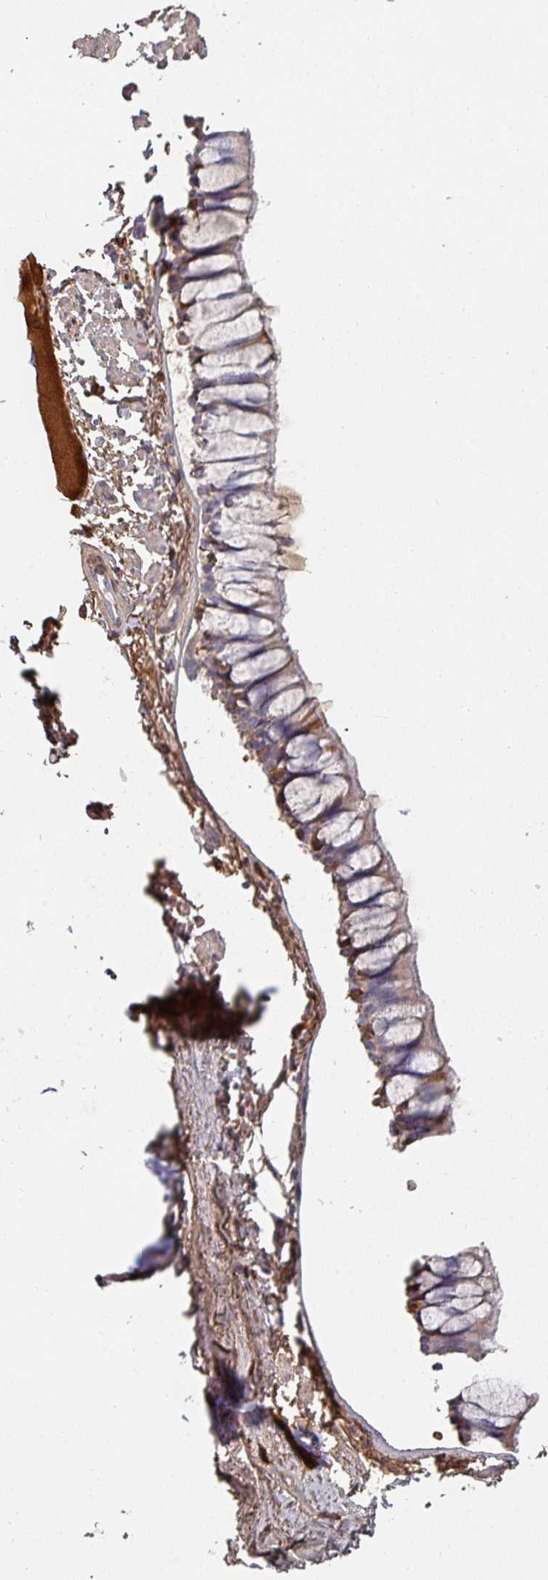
{"staining": {"intensity": "moderate", "quantity": "25%-75%", "location": "cytoplasmic/membranous"}, "tissue": "bronchus", "cell_type": "Respiratory epithelial cells", "image_type": "normal", "snomed": [{"axis": "morphology", "description": "Normal tissue, NOS"}, {"axis": "topography", "description": "Bronchus"}], "caption": "Immunohistochemical staining of normal human bronchus shows 25%-75% levels of moderate cytoplasmic/membranous protein staining in approximately 25%-75% of respiratory epithelial cells. The staining is performed using DAB (3,3'-diaminobenzidine) brown chromogen to label protein expression. The nuclei are counter-stained blue using hematoxylin.", "gene": "ENSG00000249773", "patient": {"sex": "male", "age": 70}}